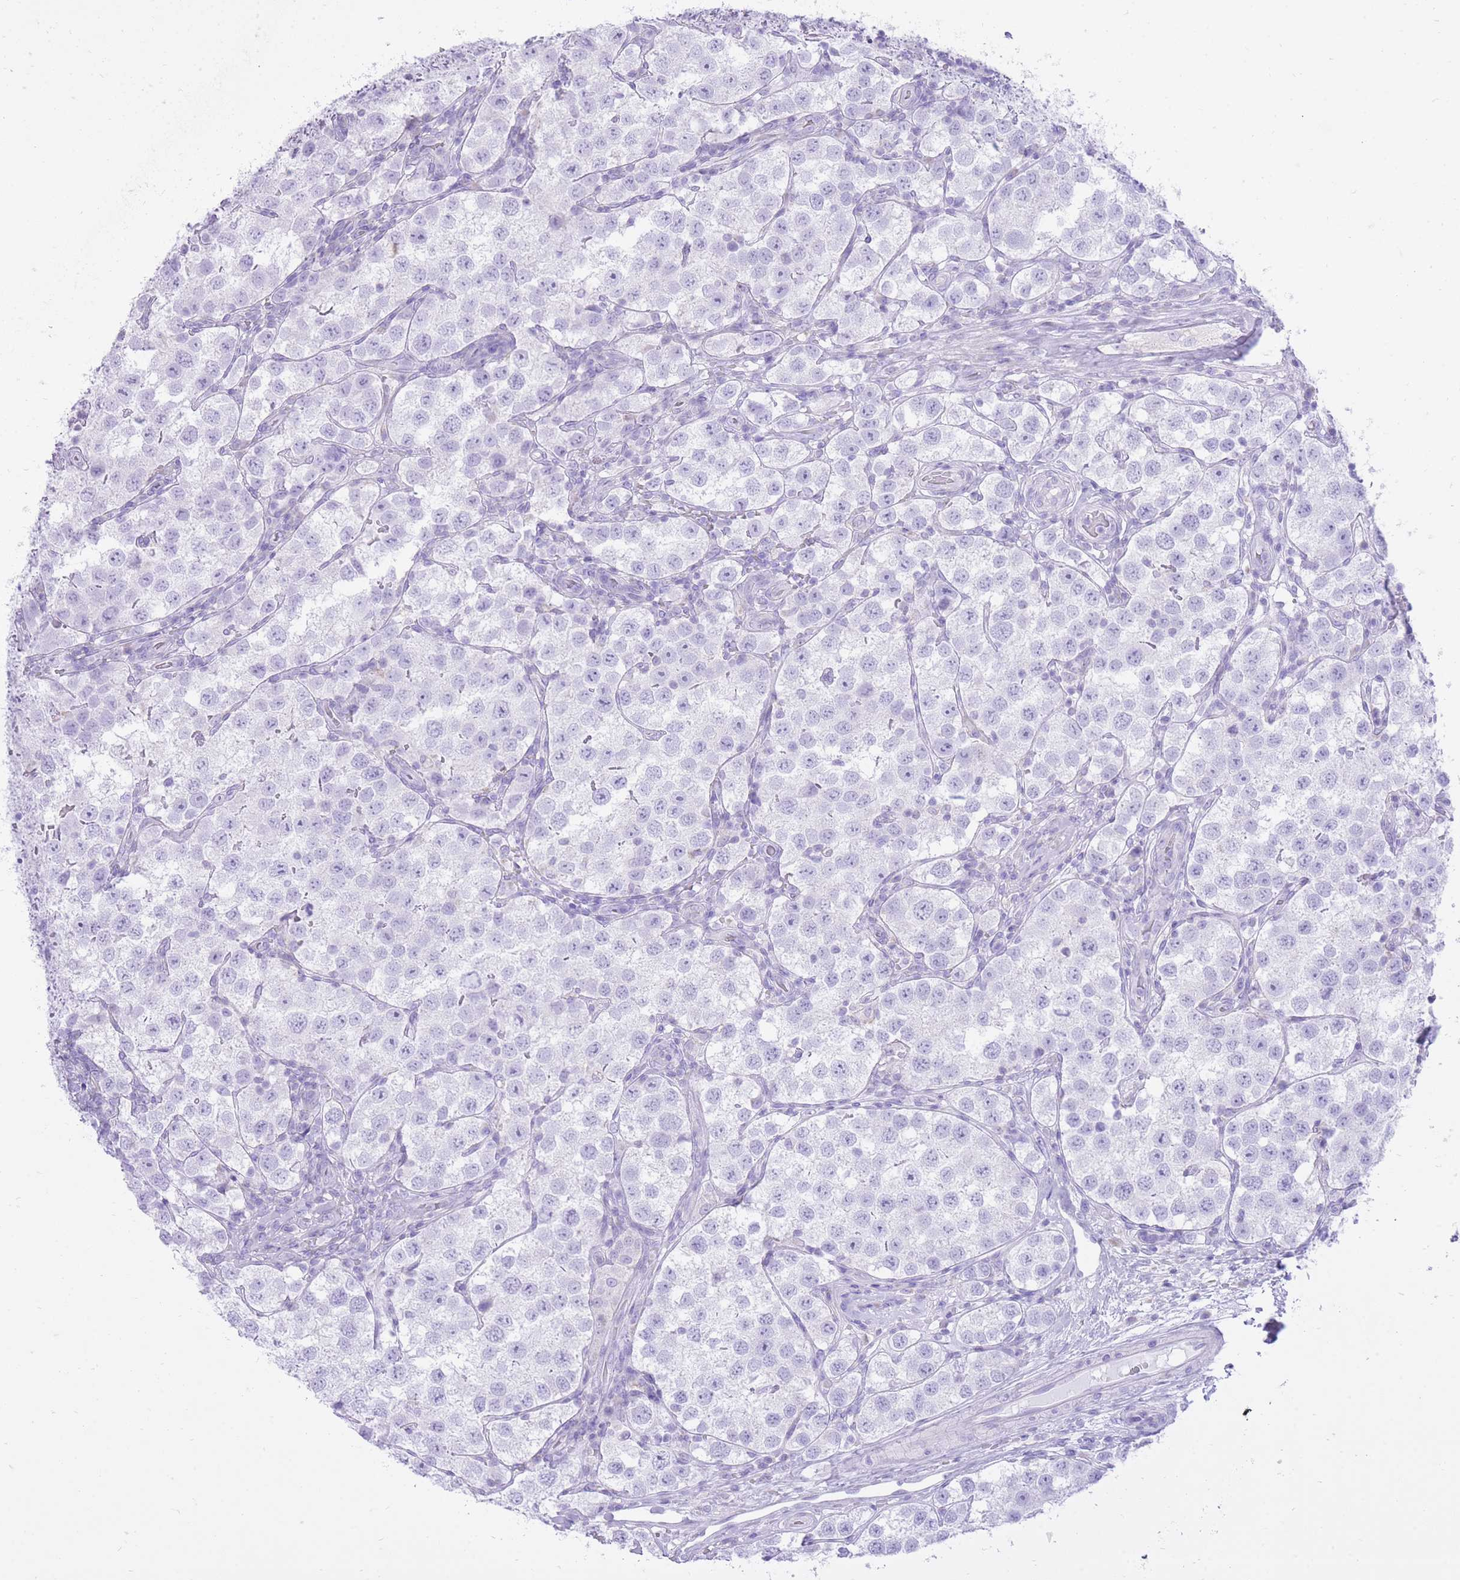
{"staining": {"intensity": "negative", "quantity": "none", "location": "none"}, "tissue": "testis cancer", "cell_type": "Tumor cells", "image_type": "cancer", "snomed": [{"axis": "morphology", "description": "Seminoma, NOS"}, {"axis": "topography", "description": "Testis"}], "caption": "High power microscopy histopathology image of an IHC micrograph of testis cancer (seminoma), revealing no significant expression in tumor cells.", "gene": "SLC4A4", "patient": {"sex": "male", "age": 37}}